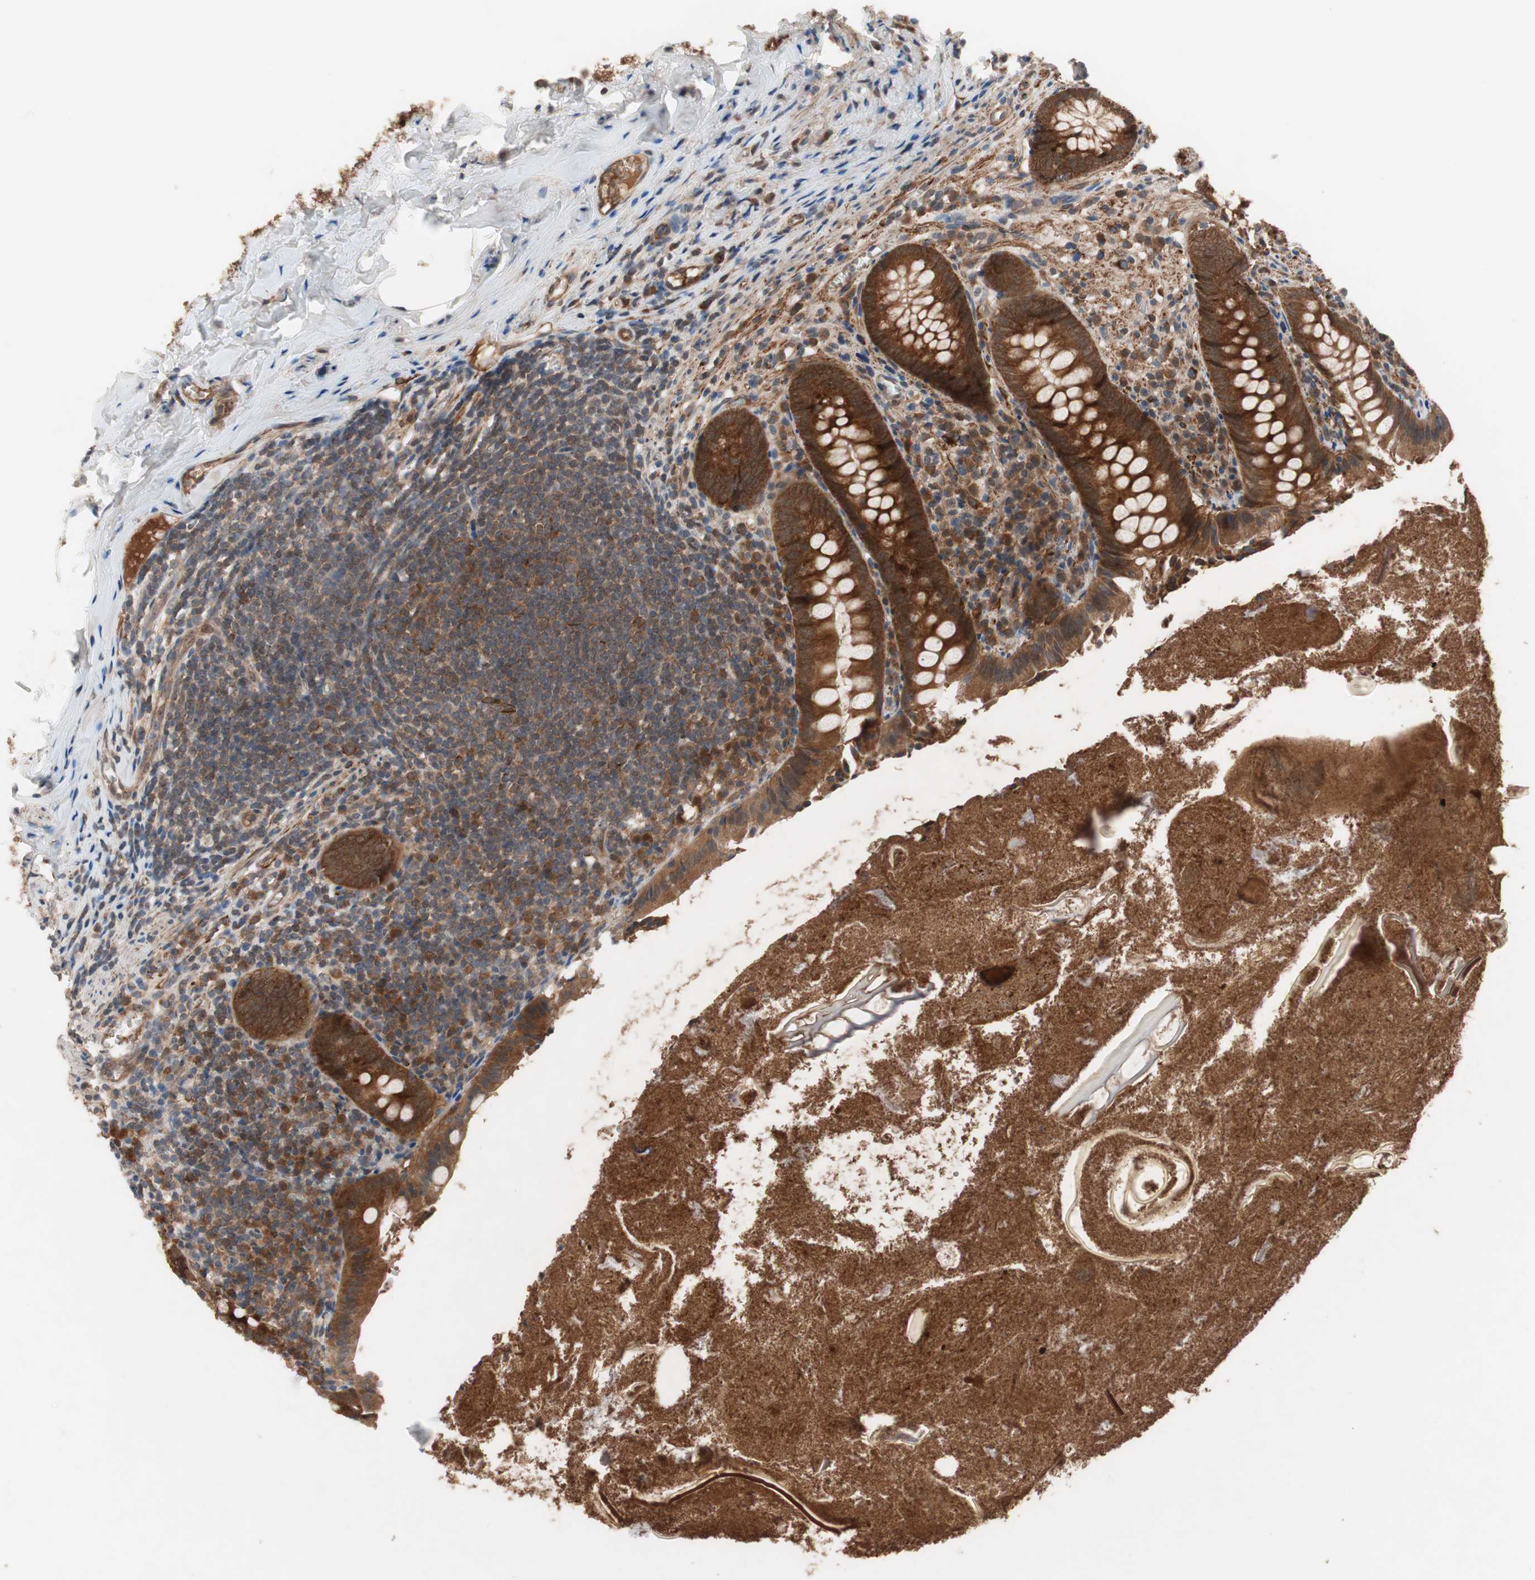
{"staining": {"intensity": "strong", "quantity": ">75%", "location": "cytoplasmic/membranous"}, "tissue": "appendix", "cell_type": "Glandular cells", "image_type": "normal", "snomed": [{"axis": "morphology", "description": "Normal tissue, NOS"}, {"axis": "topography", "description": "Appendix"}], "caption": "Immunohistochemistry (DAB) staining of benign appendix displays strong cytoplasmic/membranous protein staining in about >75% of glandular cells.", "gene": "HMBS", "patient": {"sex": "male", "age": 52}}